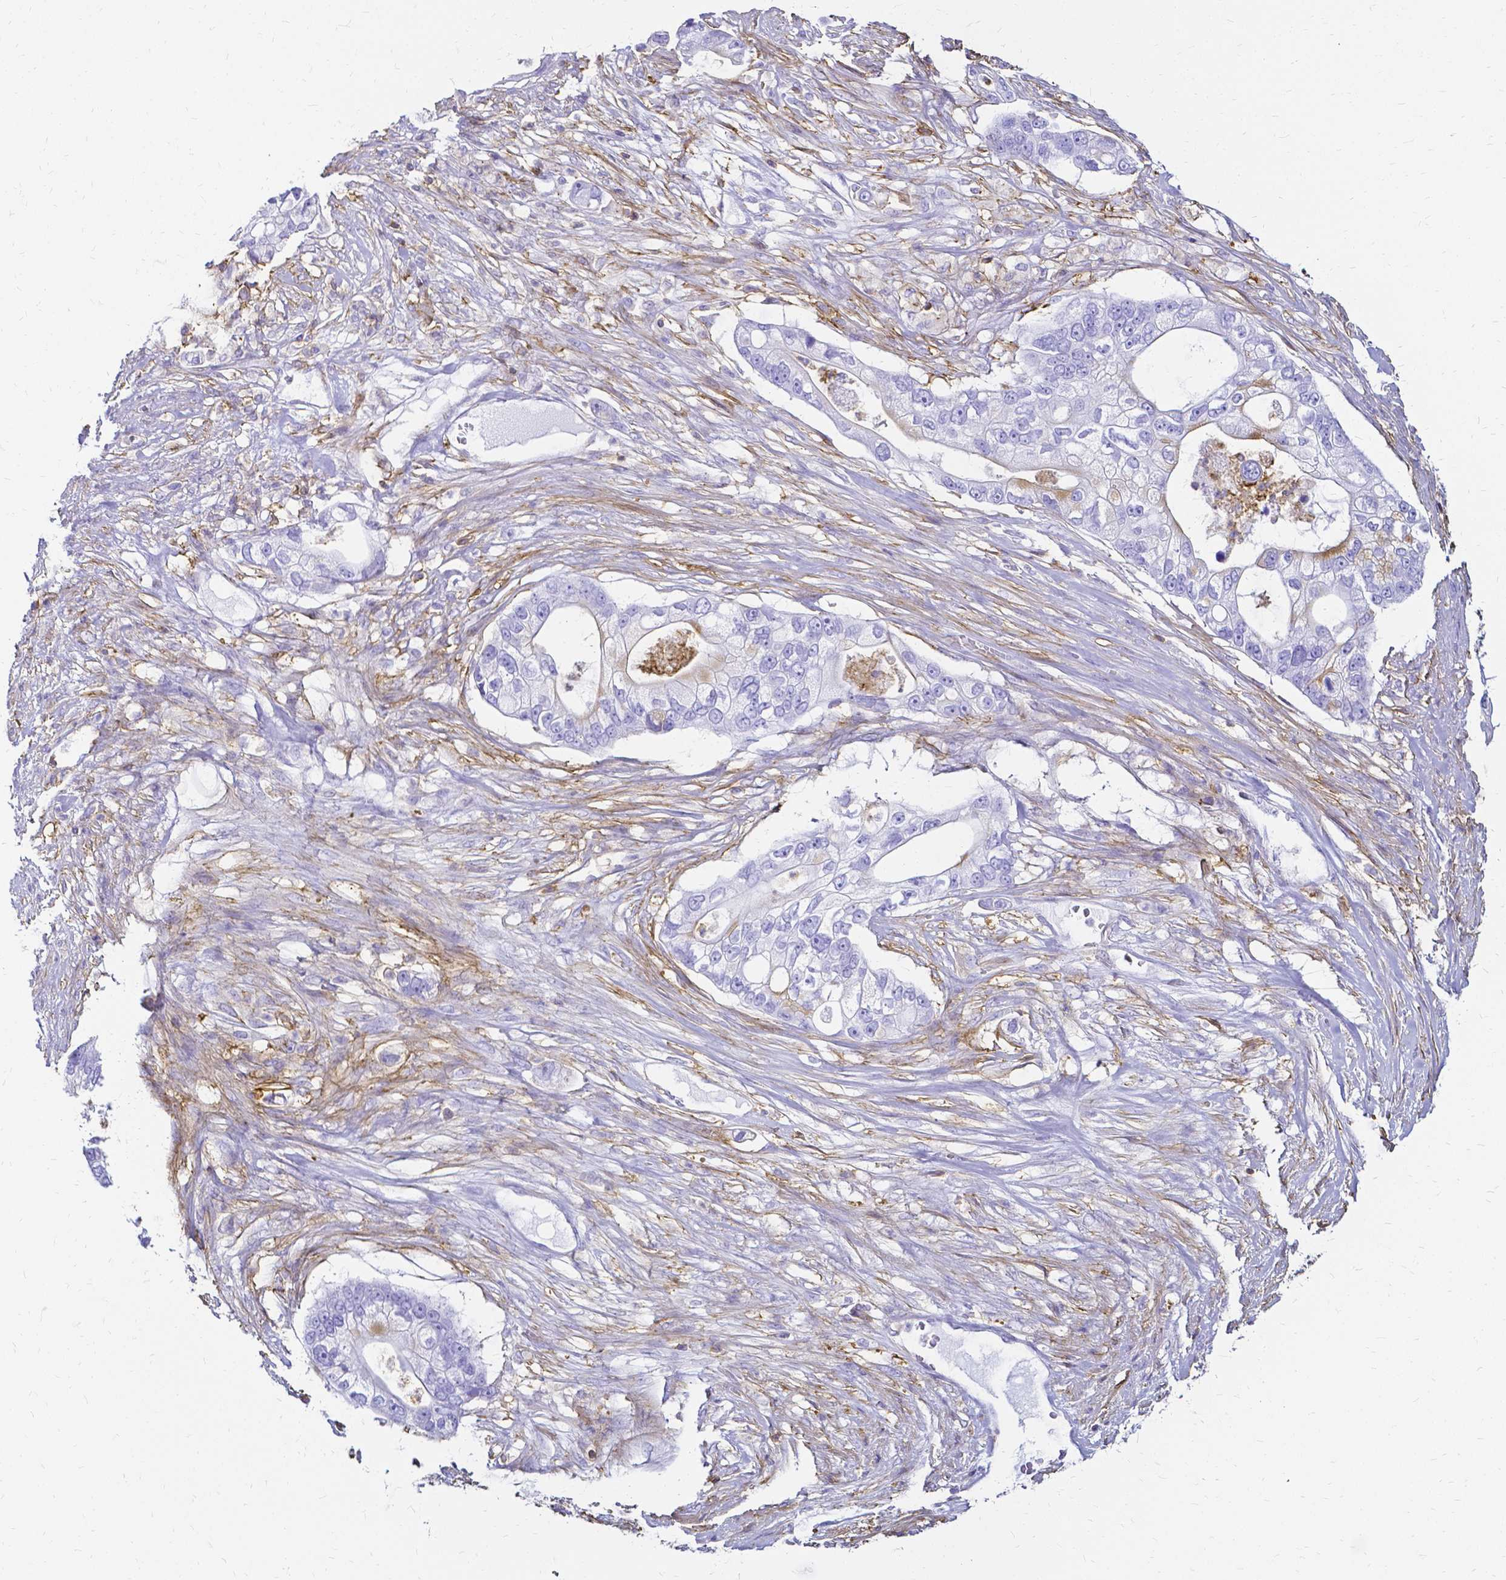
{"staining": {"intensity": "negative", "quantity": "none", "location": "none"}, "tissue": "pancreatic cancer", "cell_type": "Tumor cells", "image_type": "cancer", "snomed": [{"axis": "morphology", "description": "Adenocarcinoma, NOS"}, {"axis": "topography", "description": "Pancreas"}], "caption": "The image reveals no staining of tumor cells in pancreatic cancer (adenocarcinoma). (DAB immunohistochemistry (IHC), high magnification).", "gene": "HSPA12A", "patient": {"sex": "female", "age": 69}}